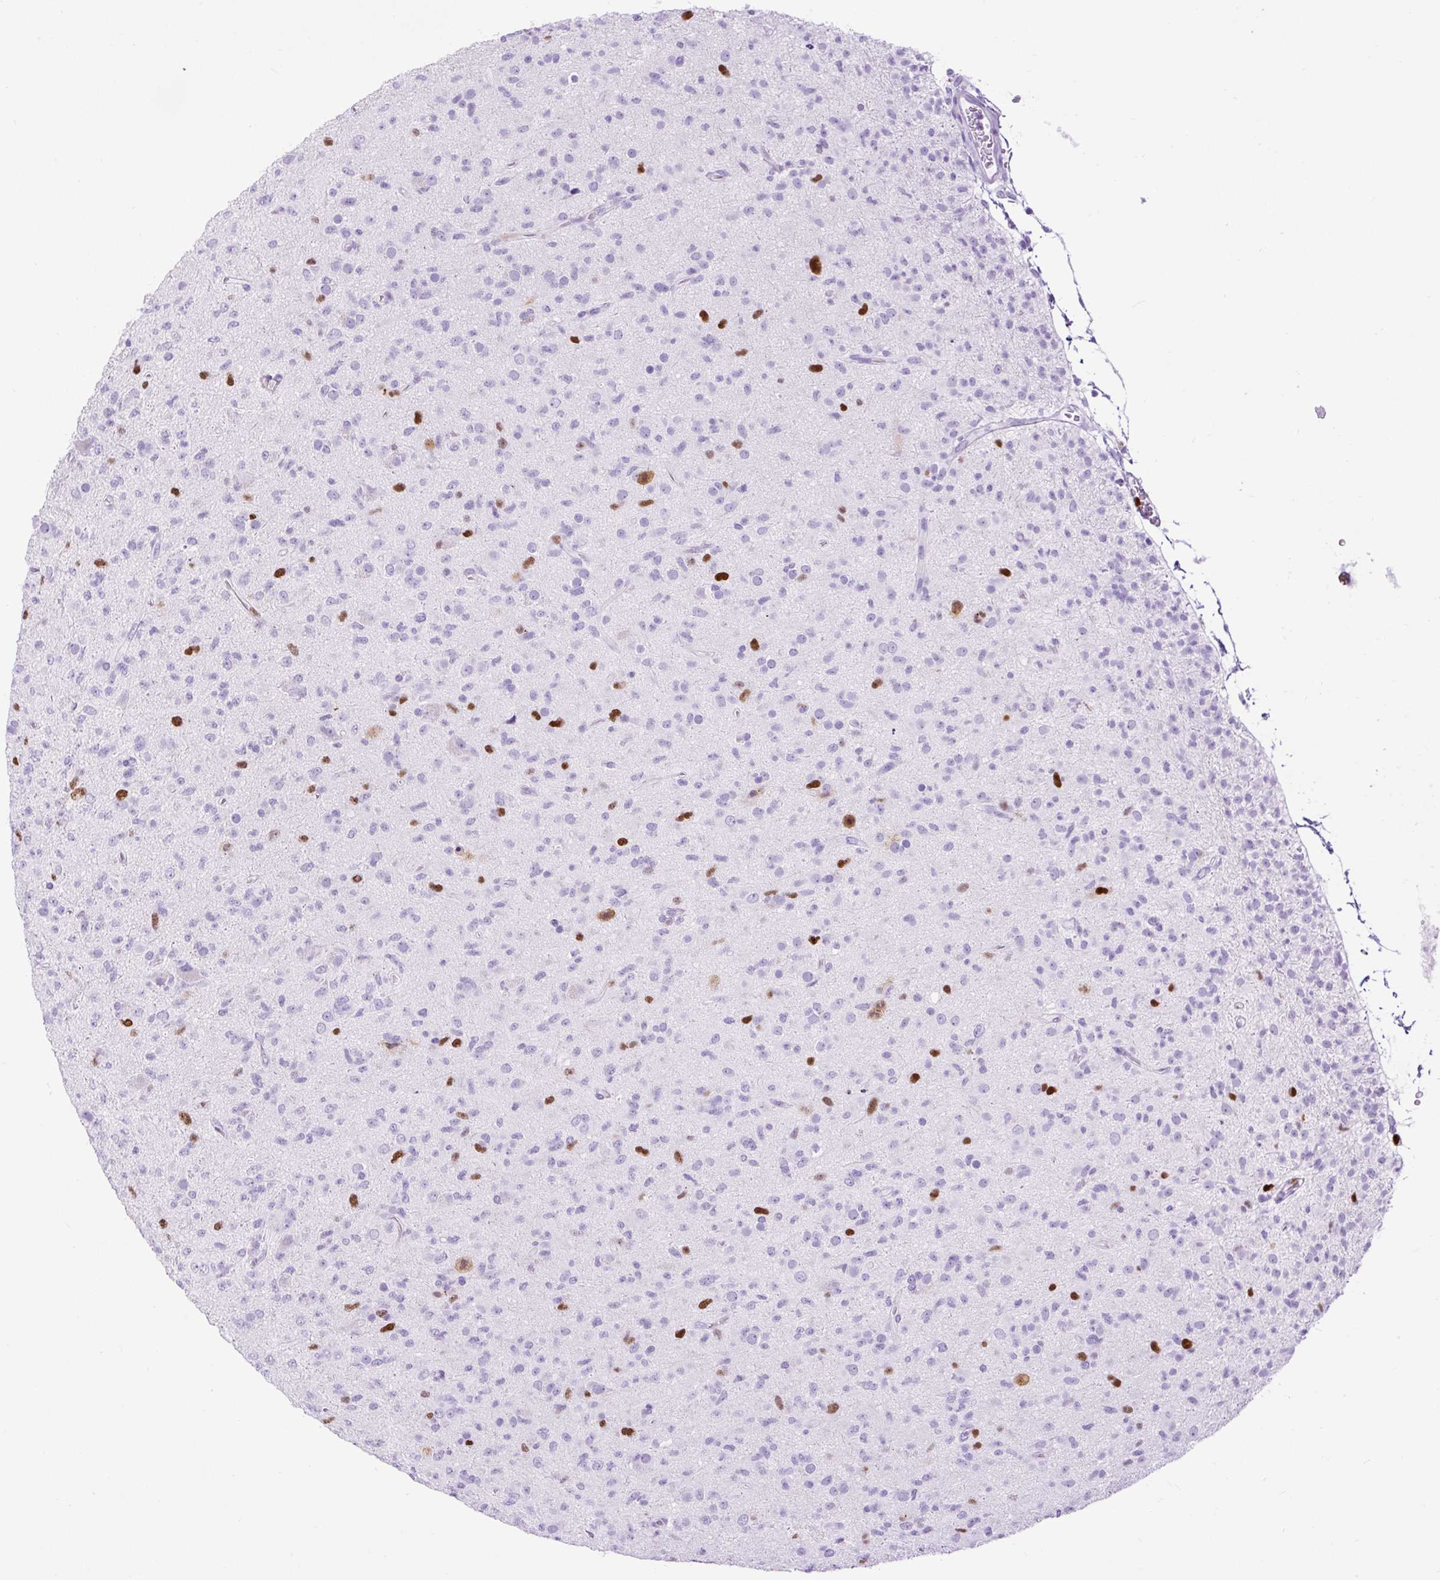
{"staining": {"intensity": "strong", "quantity": "<25%", "location": "nuclear"}, "tissue": "glioma", "cell_type": "Tumor cells", "image_type": "cancer", "snomed": [{"axis": "morphology", "description": "Glioma, malignant, Low grade"}, {"axis": "topography", "description": "Brain"}], "caption": "Immunohistochemical staining of human malignant glioma (low-grade) demonstrates medium levels of strong nuclear protein positivity in approximately <25% of tumor cells.", "gene": "RACGAP1", "patient": {"sex": "male", "age": 65}}